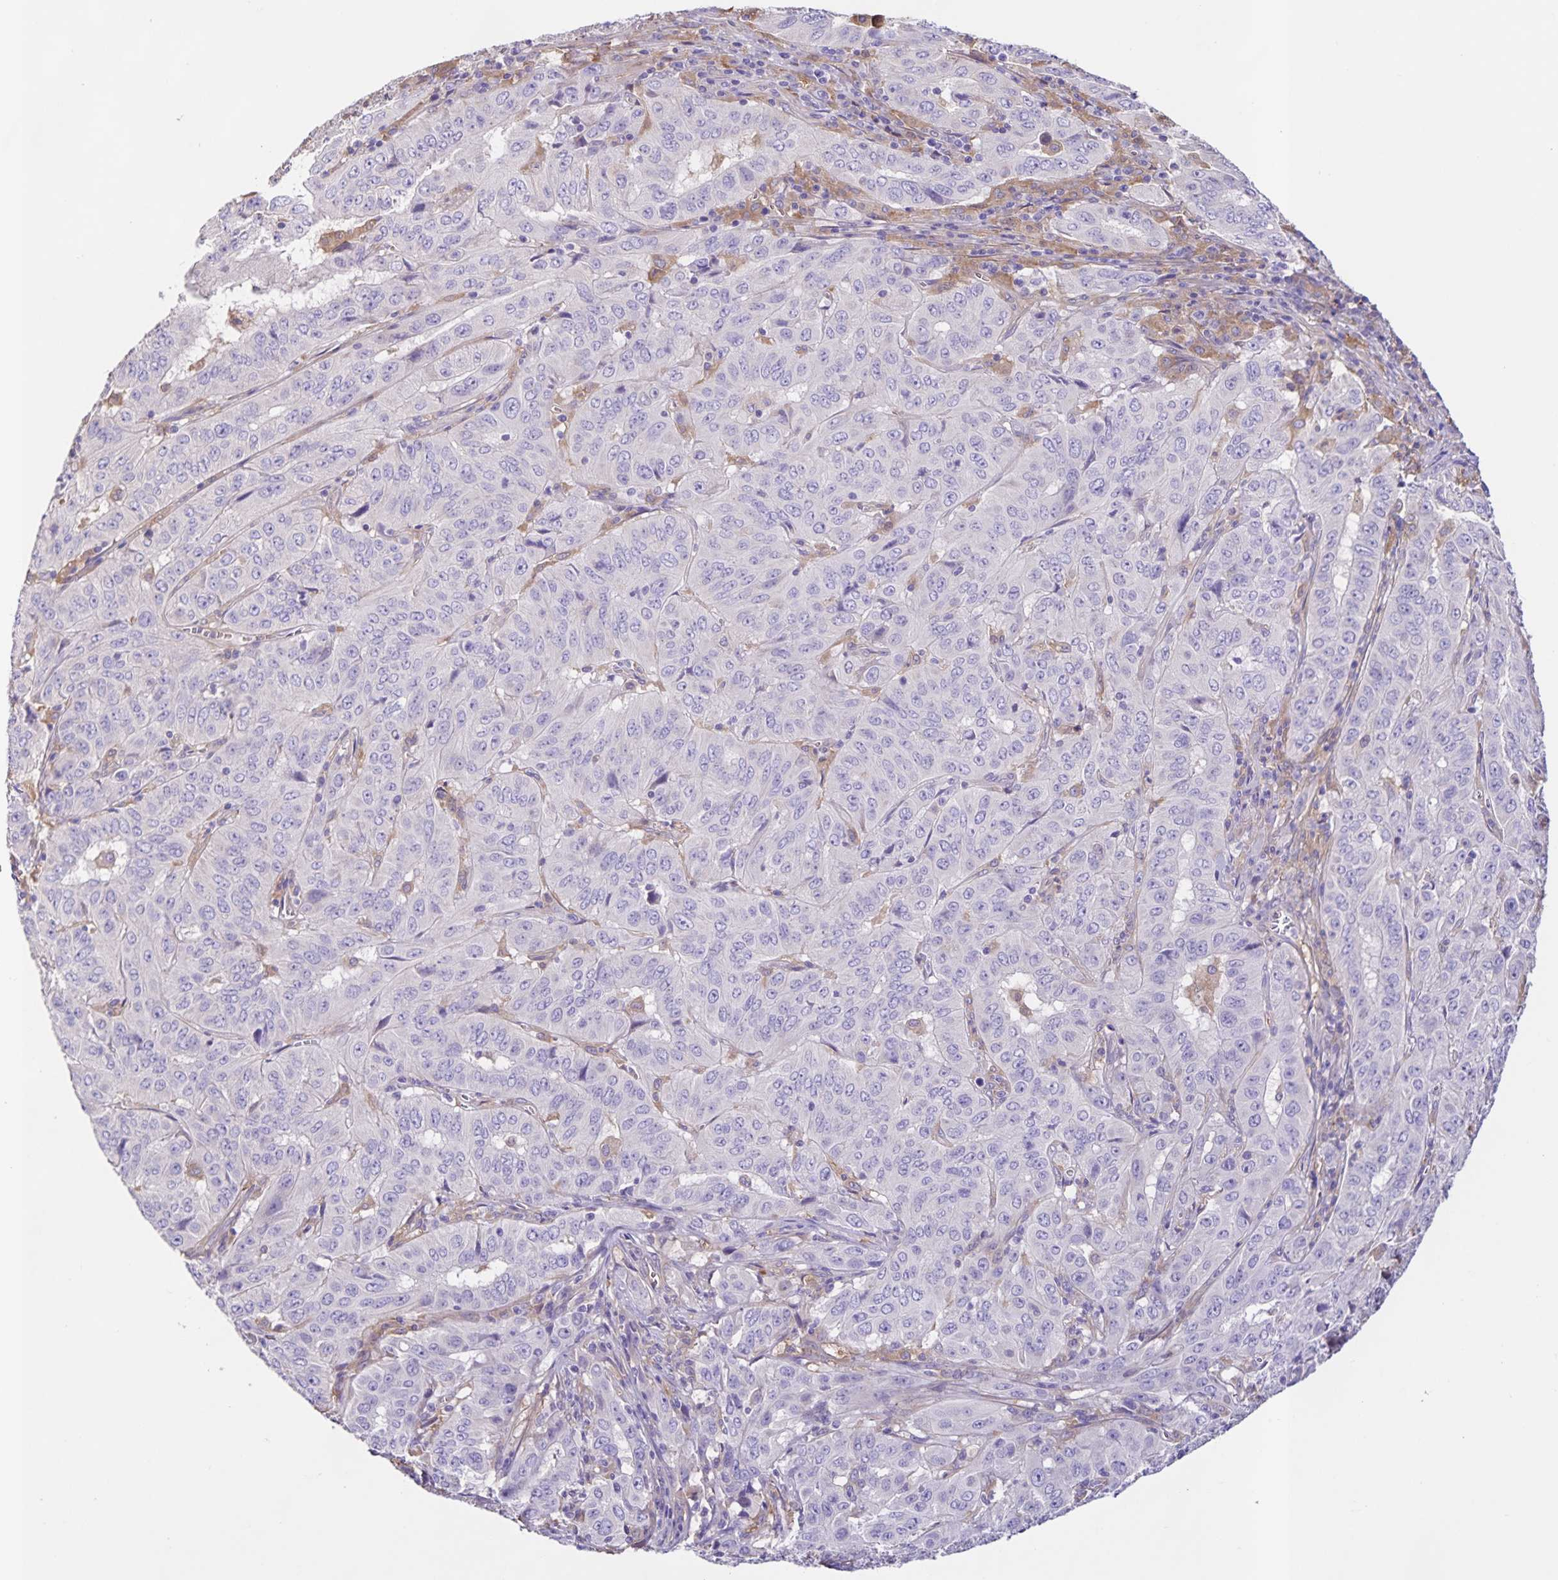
{"staining": {"intensity": "negative", "quantity": "none", "location": "none"}, "tissue": "pancreatic cancer", "cell_type": "Tumor cells", "image_type": "cancer", "snomed": [{"axis": "morphology", "description": "Adenocarcinoma, NOS"}, {"axis": "topography", "description": "Pancreas"}], "caption": "Human pancreatic adenocarcinoma stained for a protein using immunohistochemistry displays no positivity in tumor cells.", "gene": "BOLL", "patient": {"sex": "male", "age": 63}}